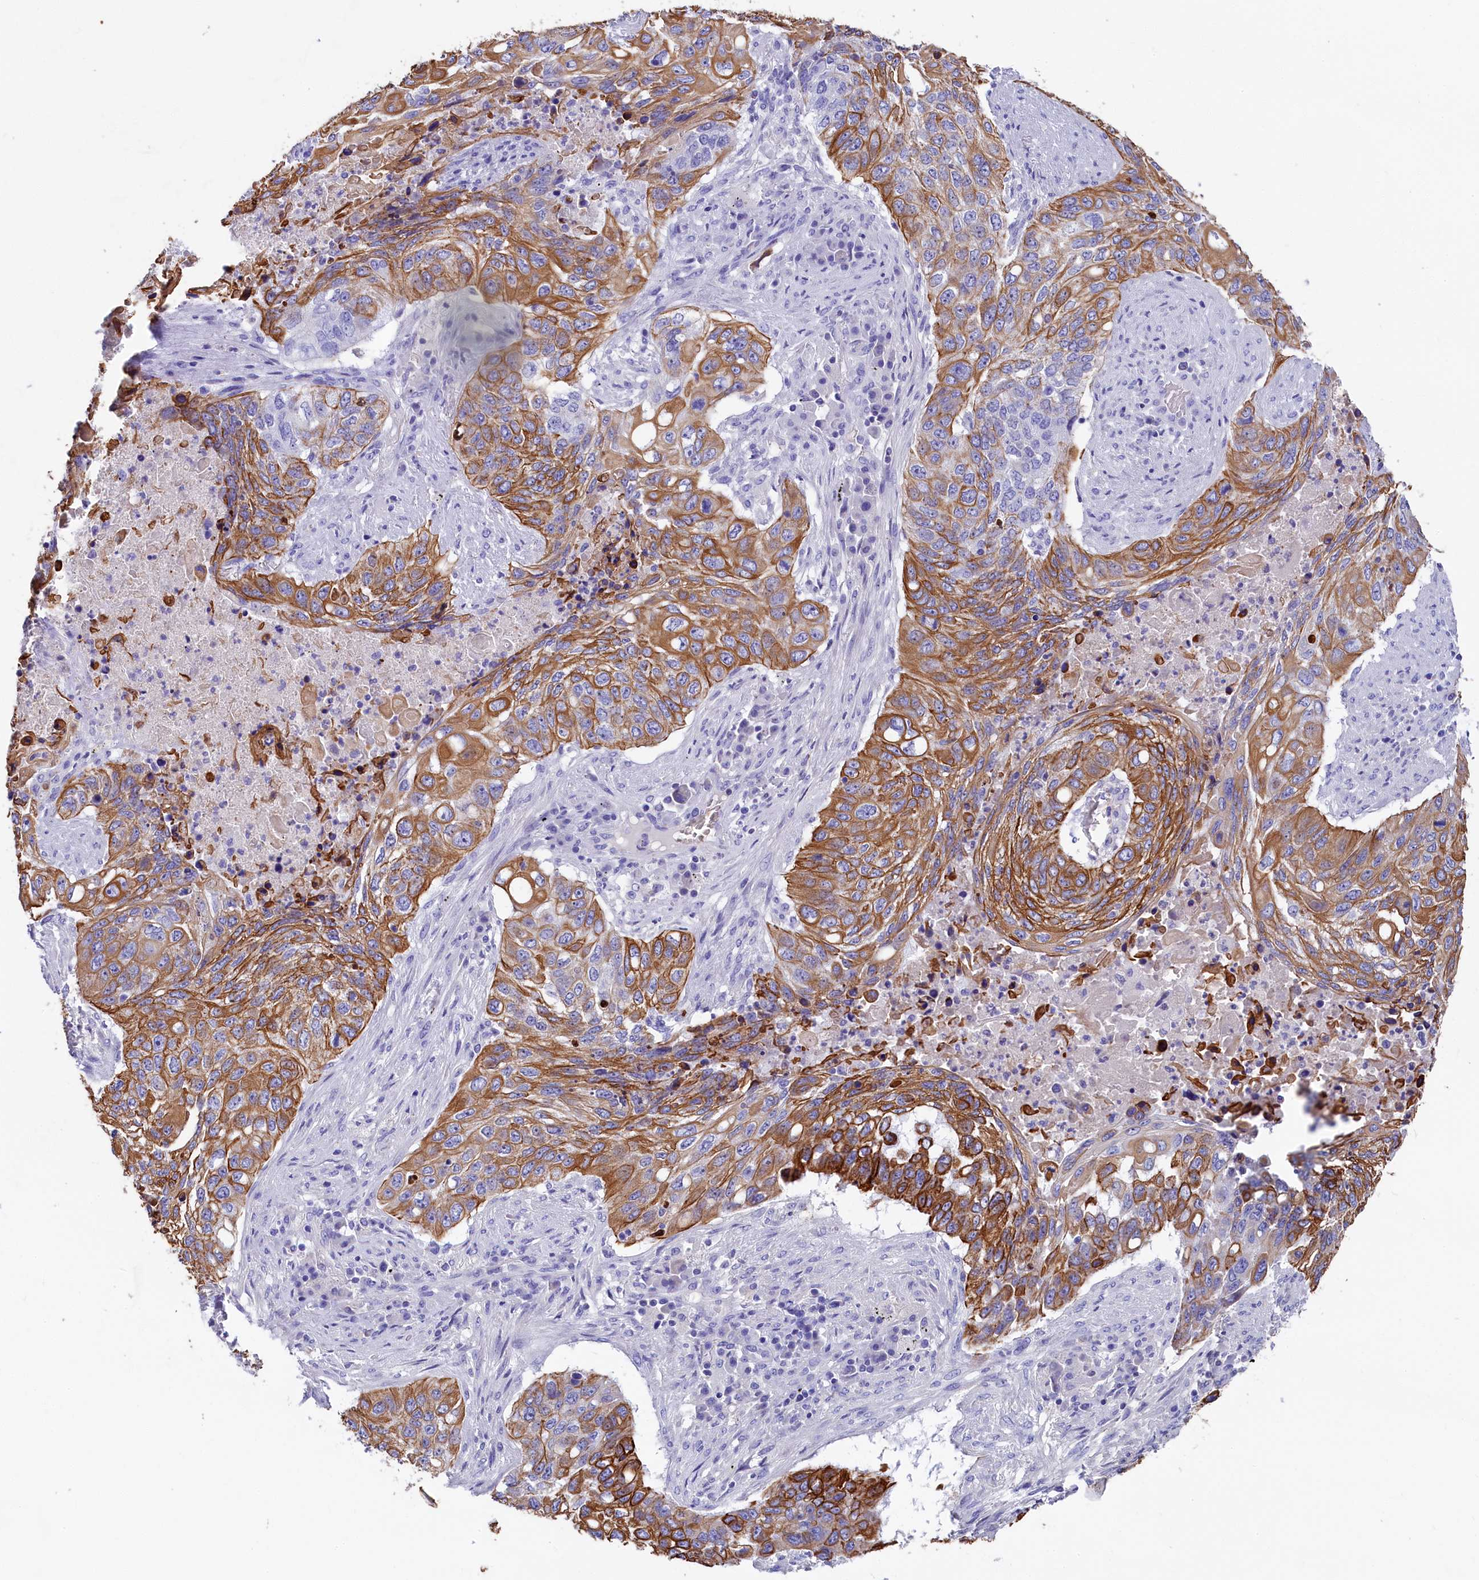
{"staining": {"intensity": "moderate", "quantity": "25%-75%", "location": "cytoplasmic/membranous"}, "tissue": "lung cancer", "cell_type": "Tumor cells", "image_type": "cancer", "snomed": [{"axis": "morphology", "description": "Squamous cell carcinoma, NOS"}, {"axis": "topography", "description": "Lung"}], "caption": "The micrograph exhibits staining of lung cancer, revealing moderate cytoplasmic/membranous protein expression (brown color) within tumor cells.", "gene": "SULT2A1", "patient": {"sex": "female", "age": 63}}